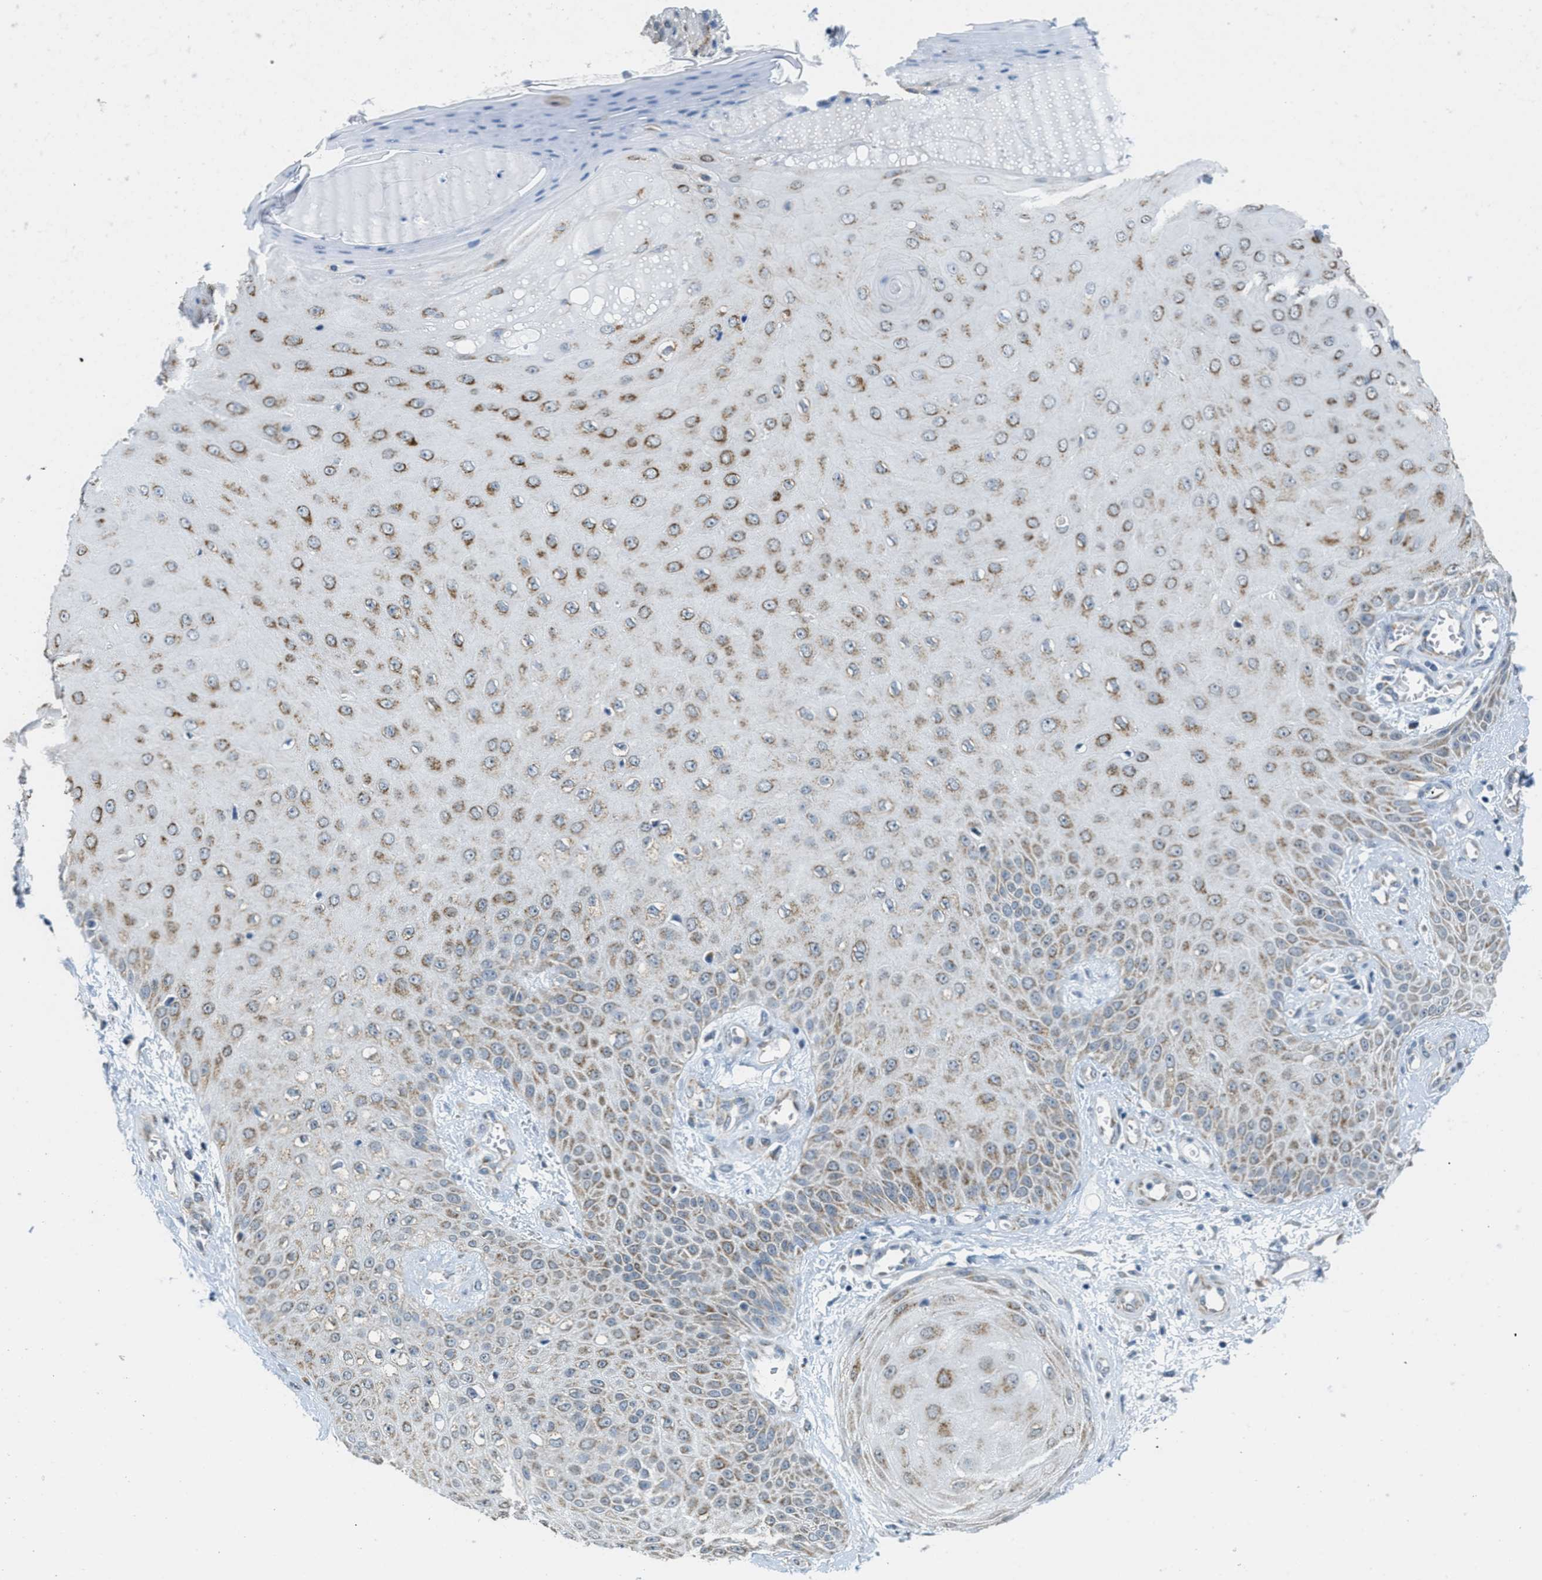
{"staining": {"intensity": "moderate", "quantity": ">75%", "location": "cytoplasmic/membranous"}, "tissue": "skin cancer", "cell_type": "Tumor cells", "image_type": "cancer", "snomed": [{"axis": "morphology", "description": "Squamous cell carcinoma, NOS"}, {"axis": "topography", "description": "Skin"}], "caption": "Human skin cancer stained for a protein (brown) demonstrates moderate cytoplasmic/membranous positive staining in approximately >75% of tumor cells.", "gene": "TOMM70", "patient": {"sex": "male", "age": 74}}